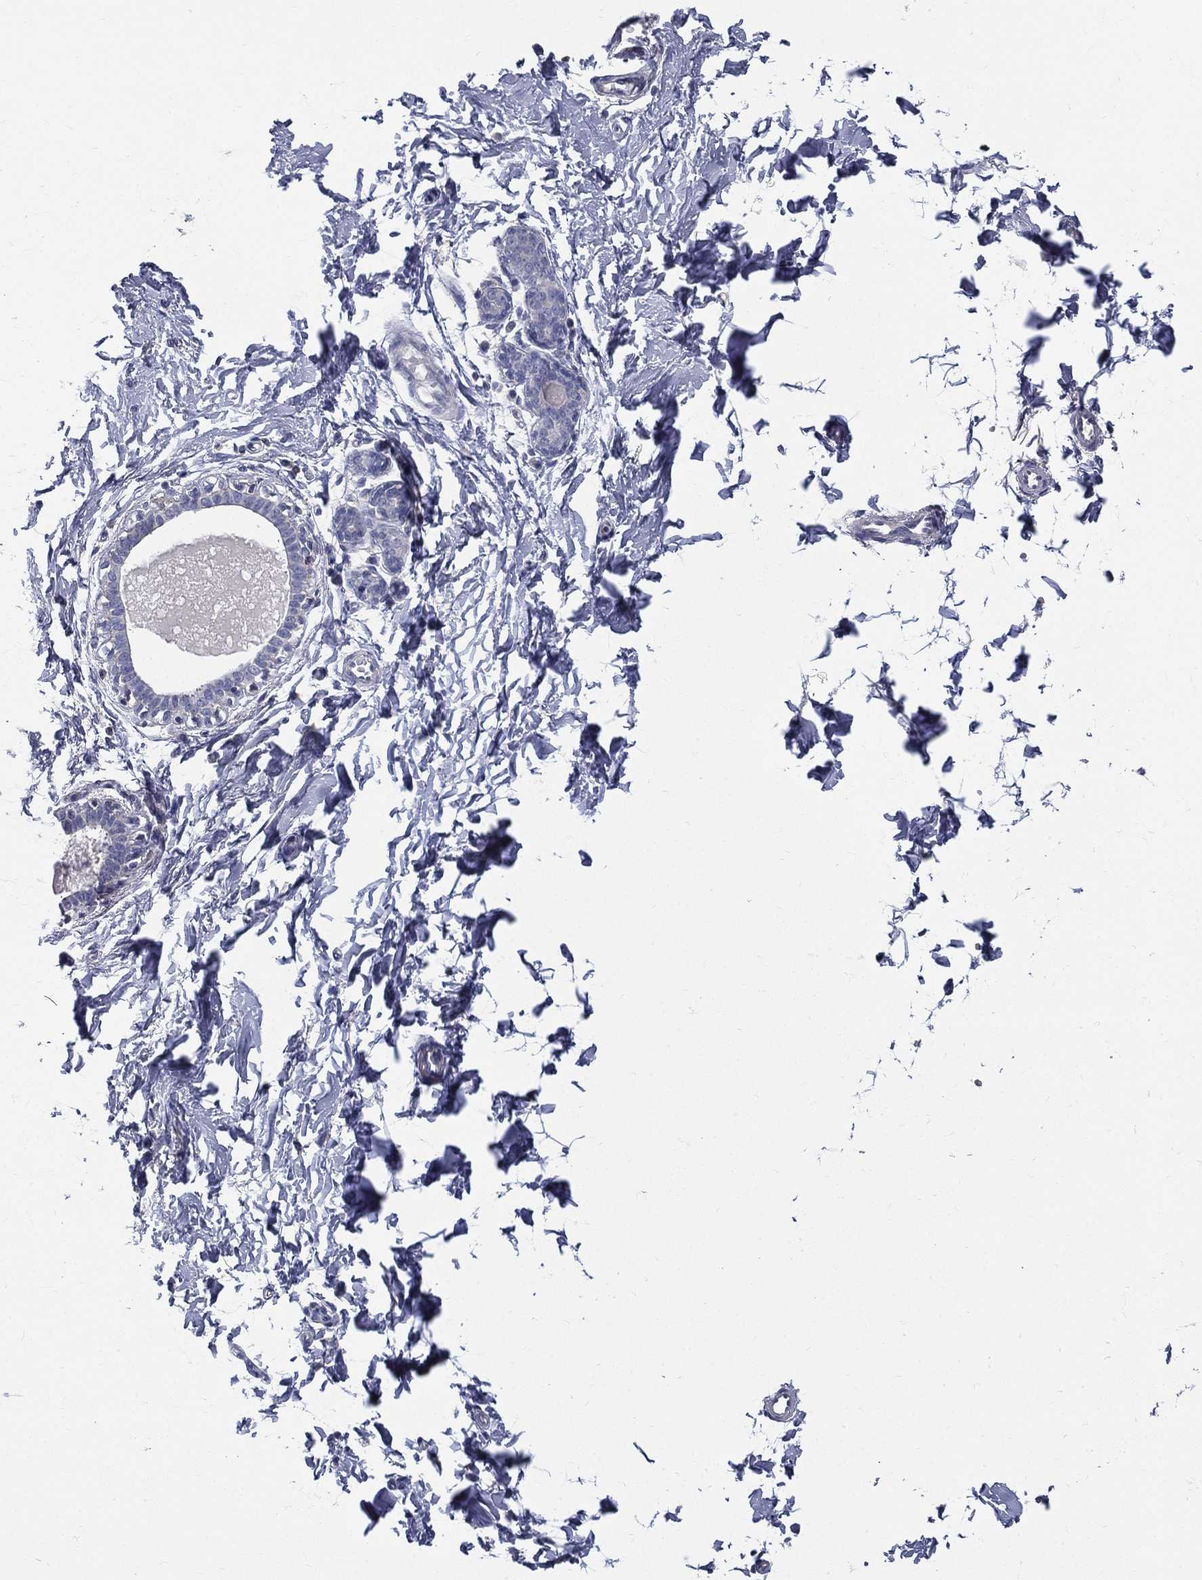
{"staining": {"intensity": "negative", "quantity": "none", "location": "none"}, "tissue": "breast", "cell_type": "Adipocytes", "image_type": "normal", "snomed": [{"axis": "morphology", "description": "Normal tissue, NOS"}, {"axis": "topography", "description": "Breast"}], "caption": "DAB (3,3'-diaminobenzidine) immunohistochemical staining of normal breast demonstrates no significant positivity in adipocytes.", "gene": "ETNPPL", "patient": {"sex": "female", "age": 37}}